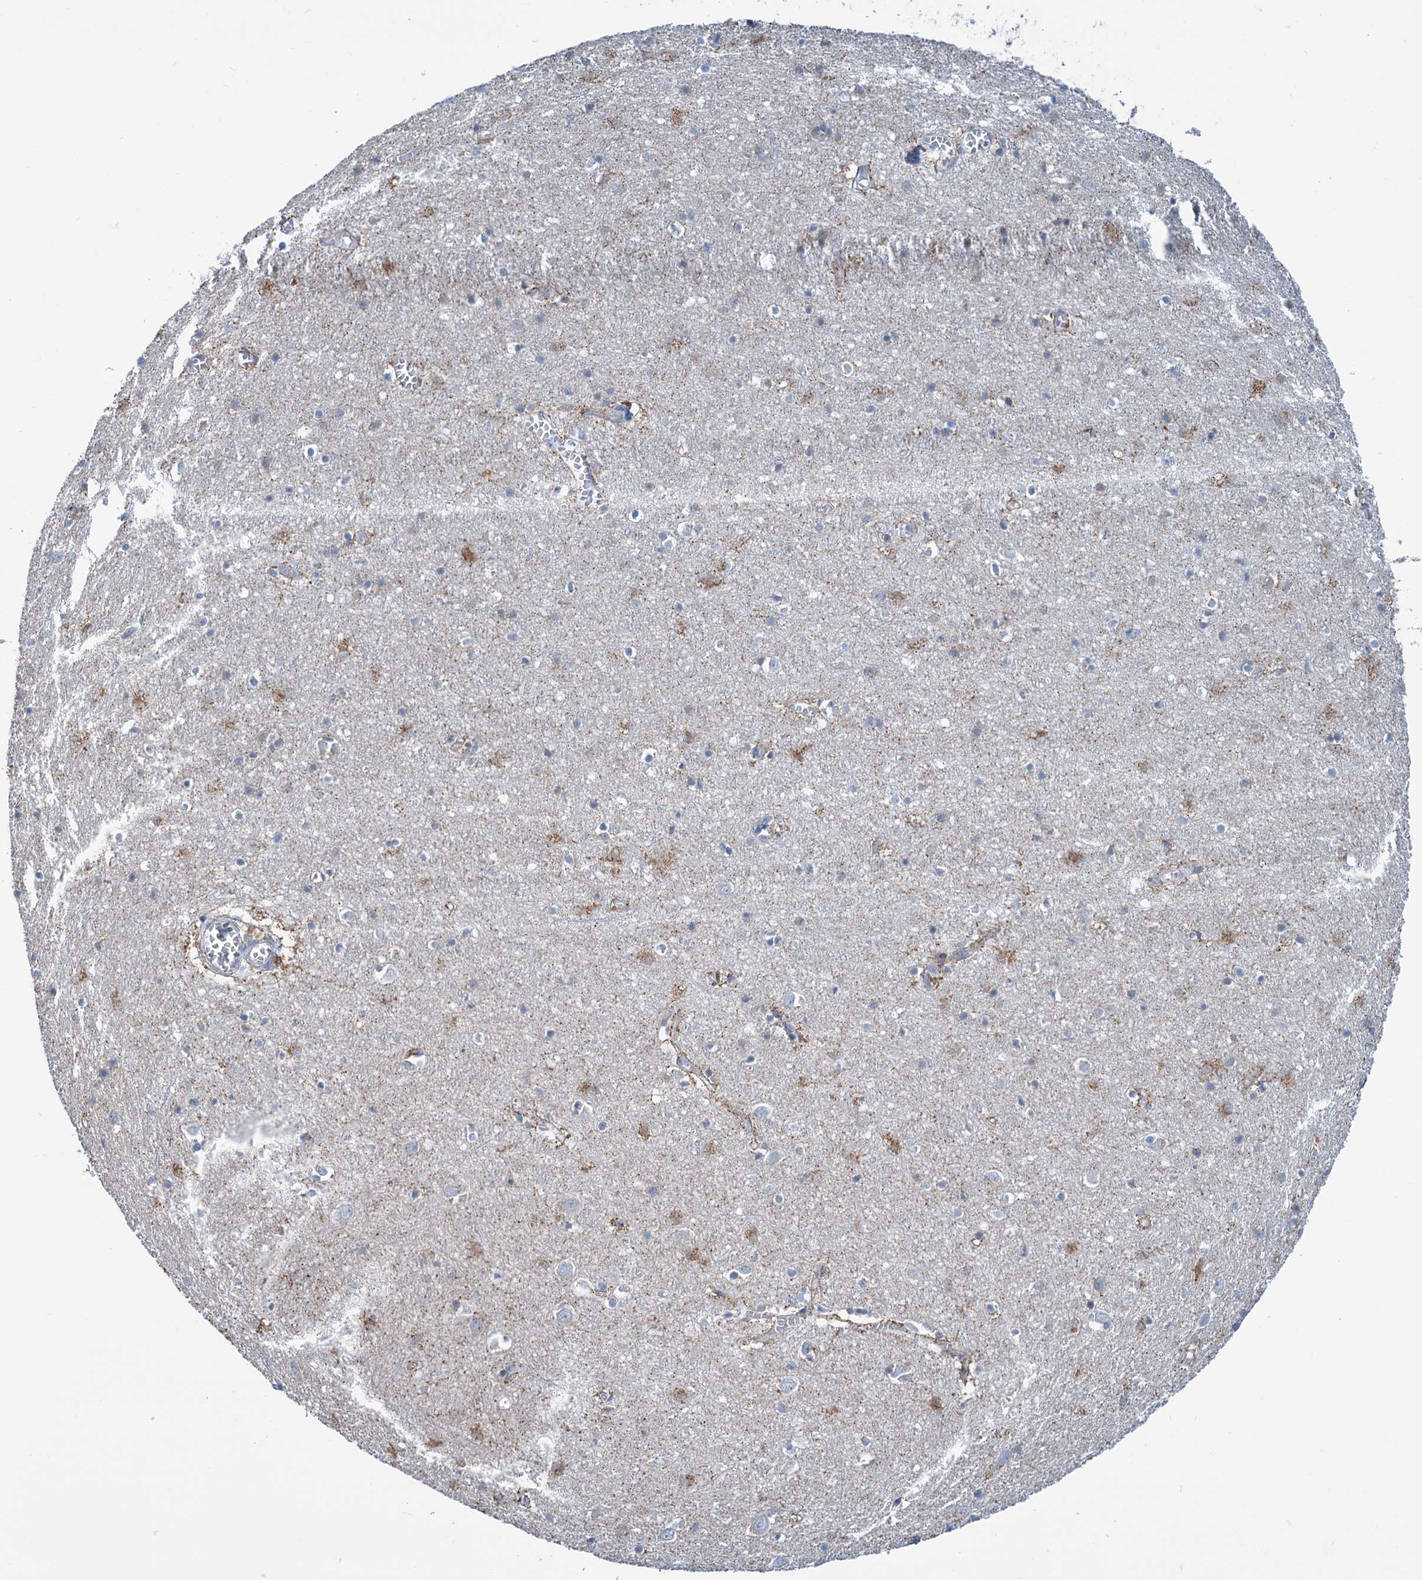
{"staining": {"intensity": "negative", "quantity": "none", "location": "none"}, "tissue": "cerebral cortex", "cell_type": "Endothelial cells", "image_type": "normal", "snomed": [{"axis": "morphology", "description": "Normal tissue, NOS"}, {"axis": "topography", "description": "Cerebral cortex"}], "caption": "DAB immunohistochemical staining of benign cerebral cortex reveals no significant expression in endothelial cells. Brightfield microscopy of immunohistochemistry stained with DAB (3,3'-diaminobenzidine) (brown) and hematoxylin (blue), captured at high magnification.", "gene": "LPIN1", "patient": {"sex": "female", "age": 64}}